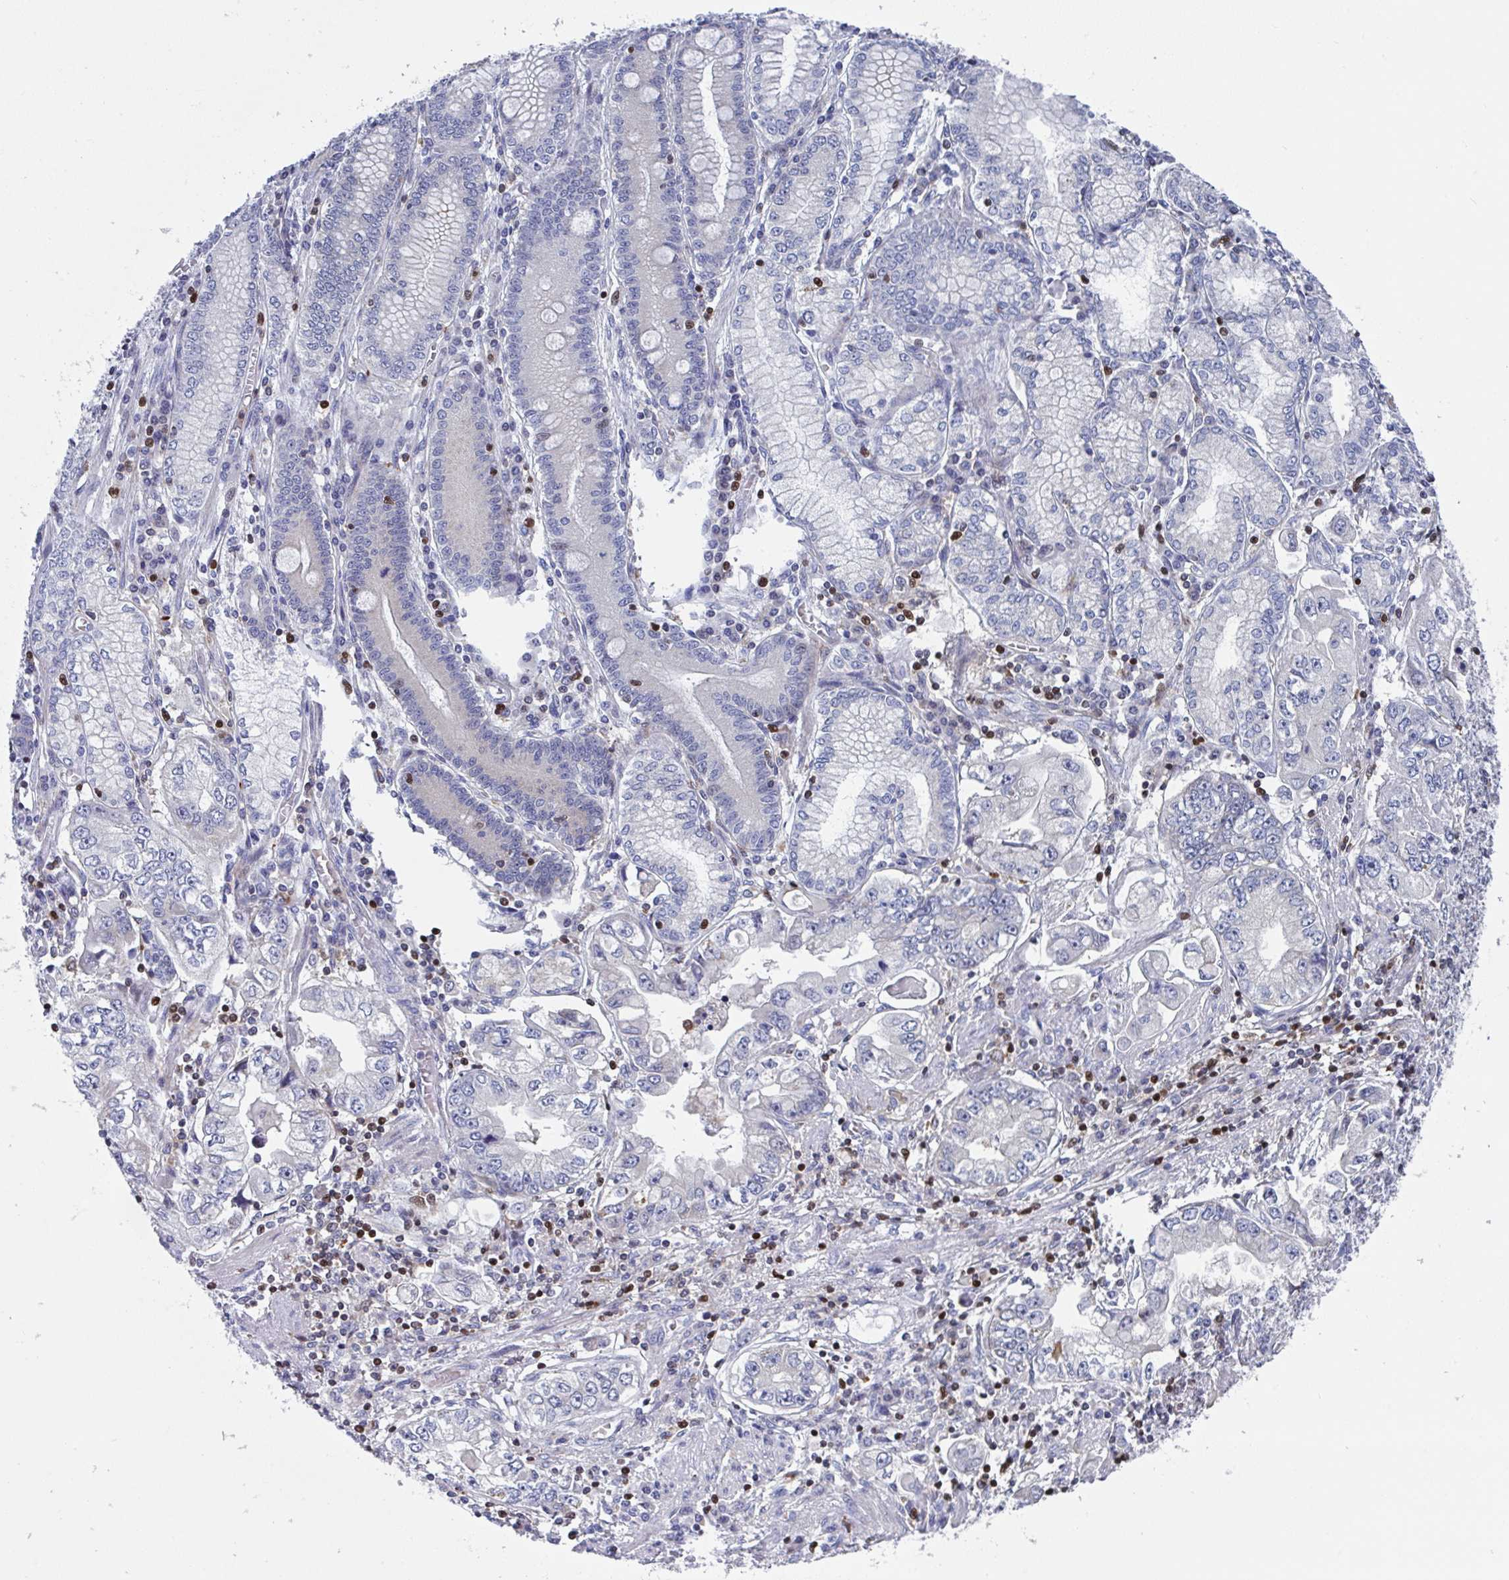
{"staining": {"intensity": "negative", "quantity": "none", "location": "none"}, "tissue": "stomach cancer", "cell_type": "Tumor cells", "image_type": "cancer", "snomed": [{"axis": "morphology", "description": "Adenocarcinoma, NOS"}, {"axis": "topography", "description": "Stomach, lower"}], "caption": "The immunohistochemistry micrograph has no significant positivity in tumor cells of stomach adenocarcinoma tissue.", "gene": "AOC2", "patient": {"sex": "female", "age": 93}}